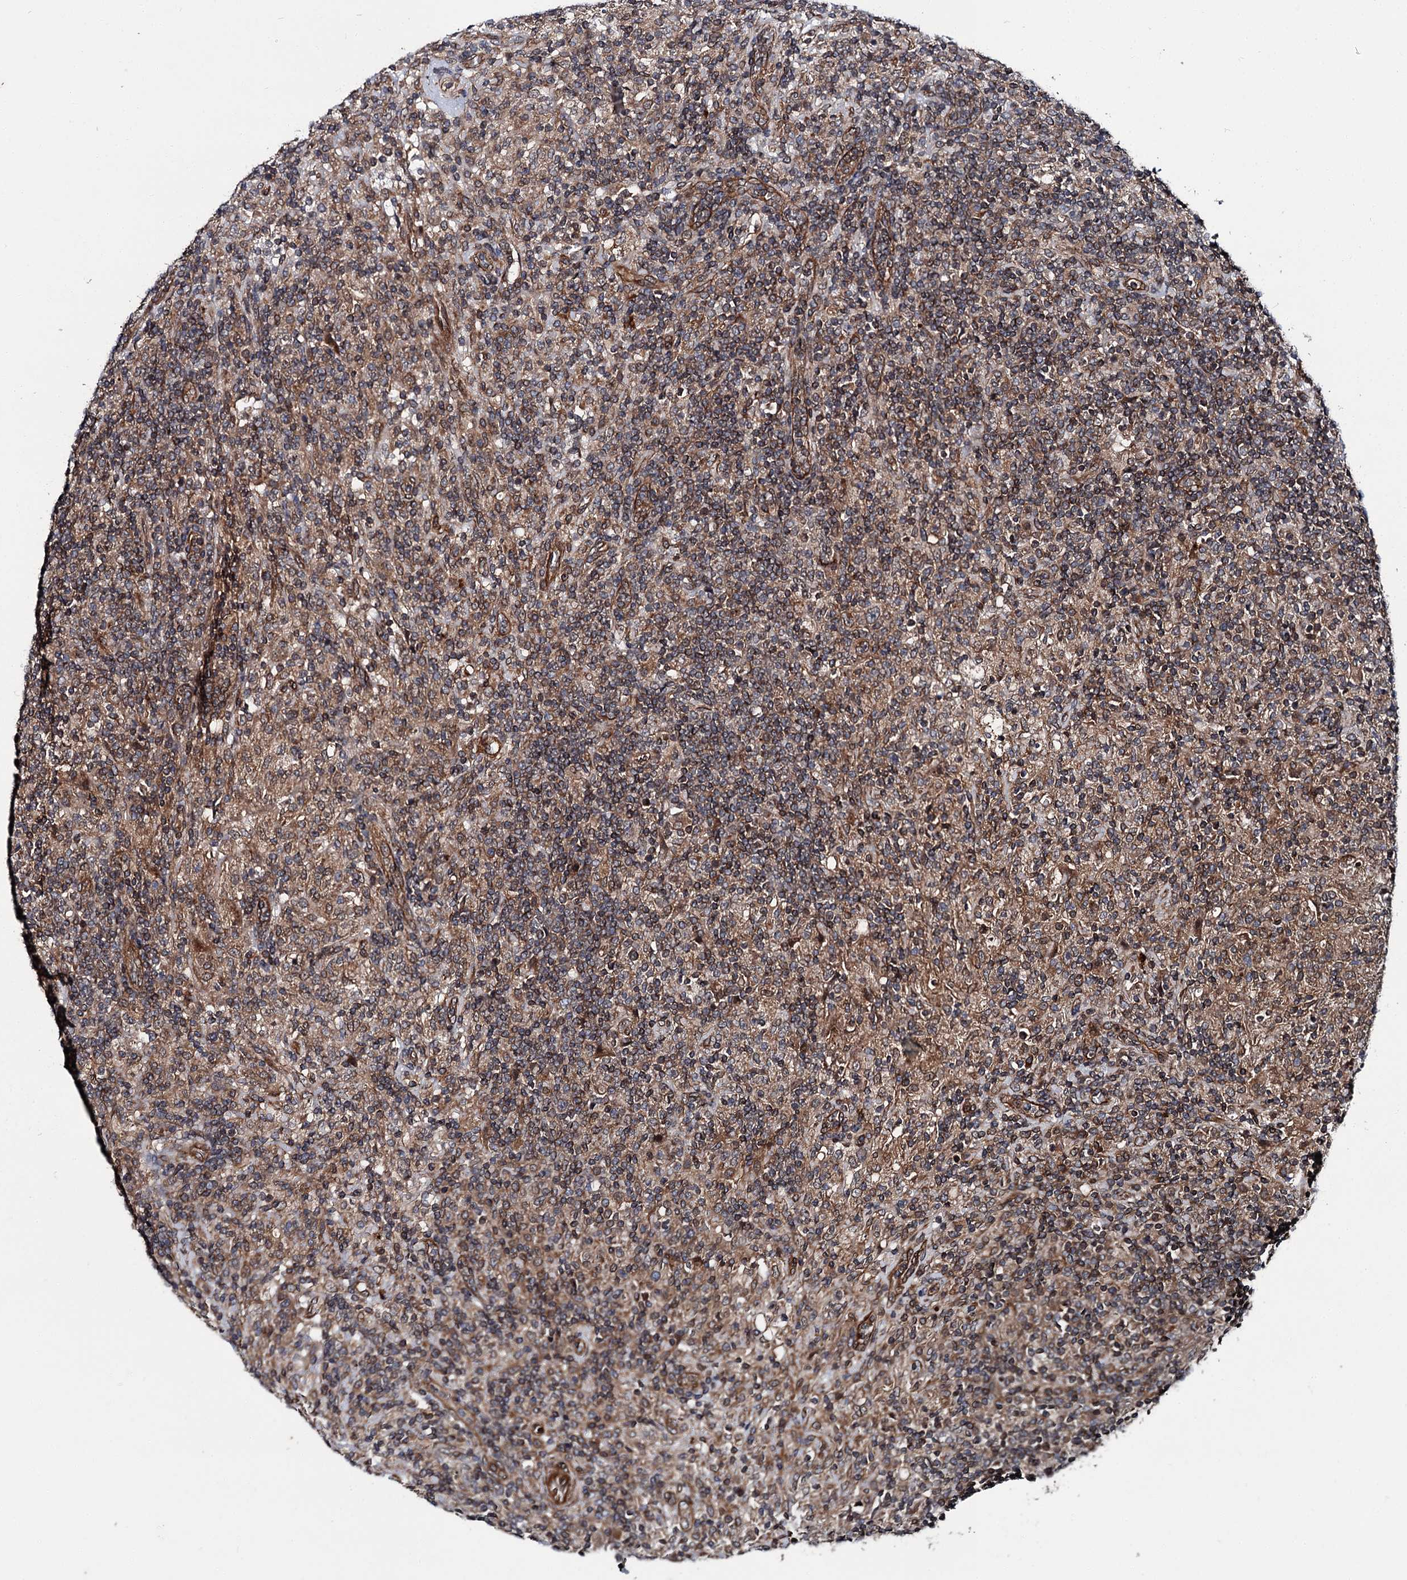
{"staining": {"intensity": "moderate", "quantity": ">75%", "location": "cytoplasmic/membranous"}, "tissue": "lymphoma", "cell_type": "Tumor cells", "image_type": "cancer", "snomed": [{"axis": "morphology", "description": "Hodgkin's disease, NOS"}, {"axis": "topography", "description": "Lymph node"}], "caption": "An image of human lymphoma stained for a protein displays moderate cytoplasmic/membranous brown staining in tumor cells.", "gene": "ZFYVE19", "patient": {"sex": "male", "age": 70}}